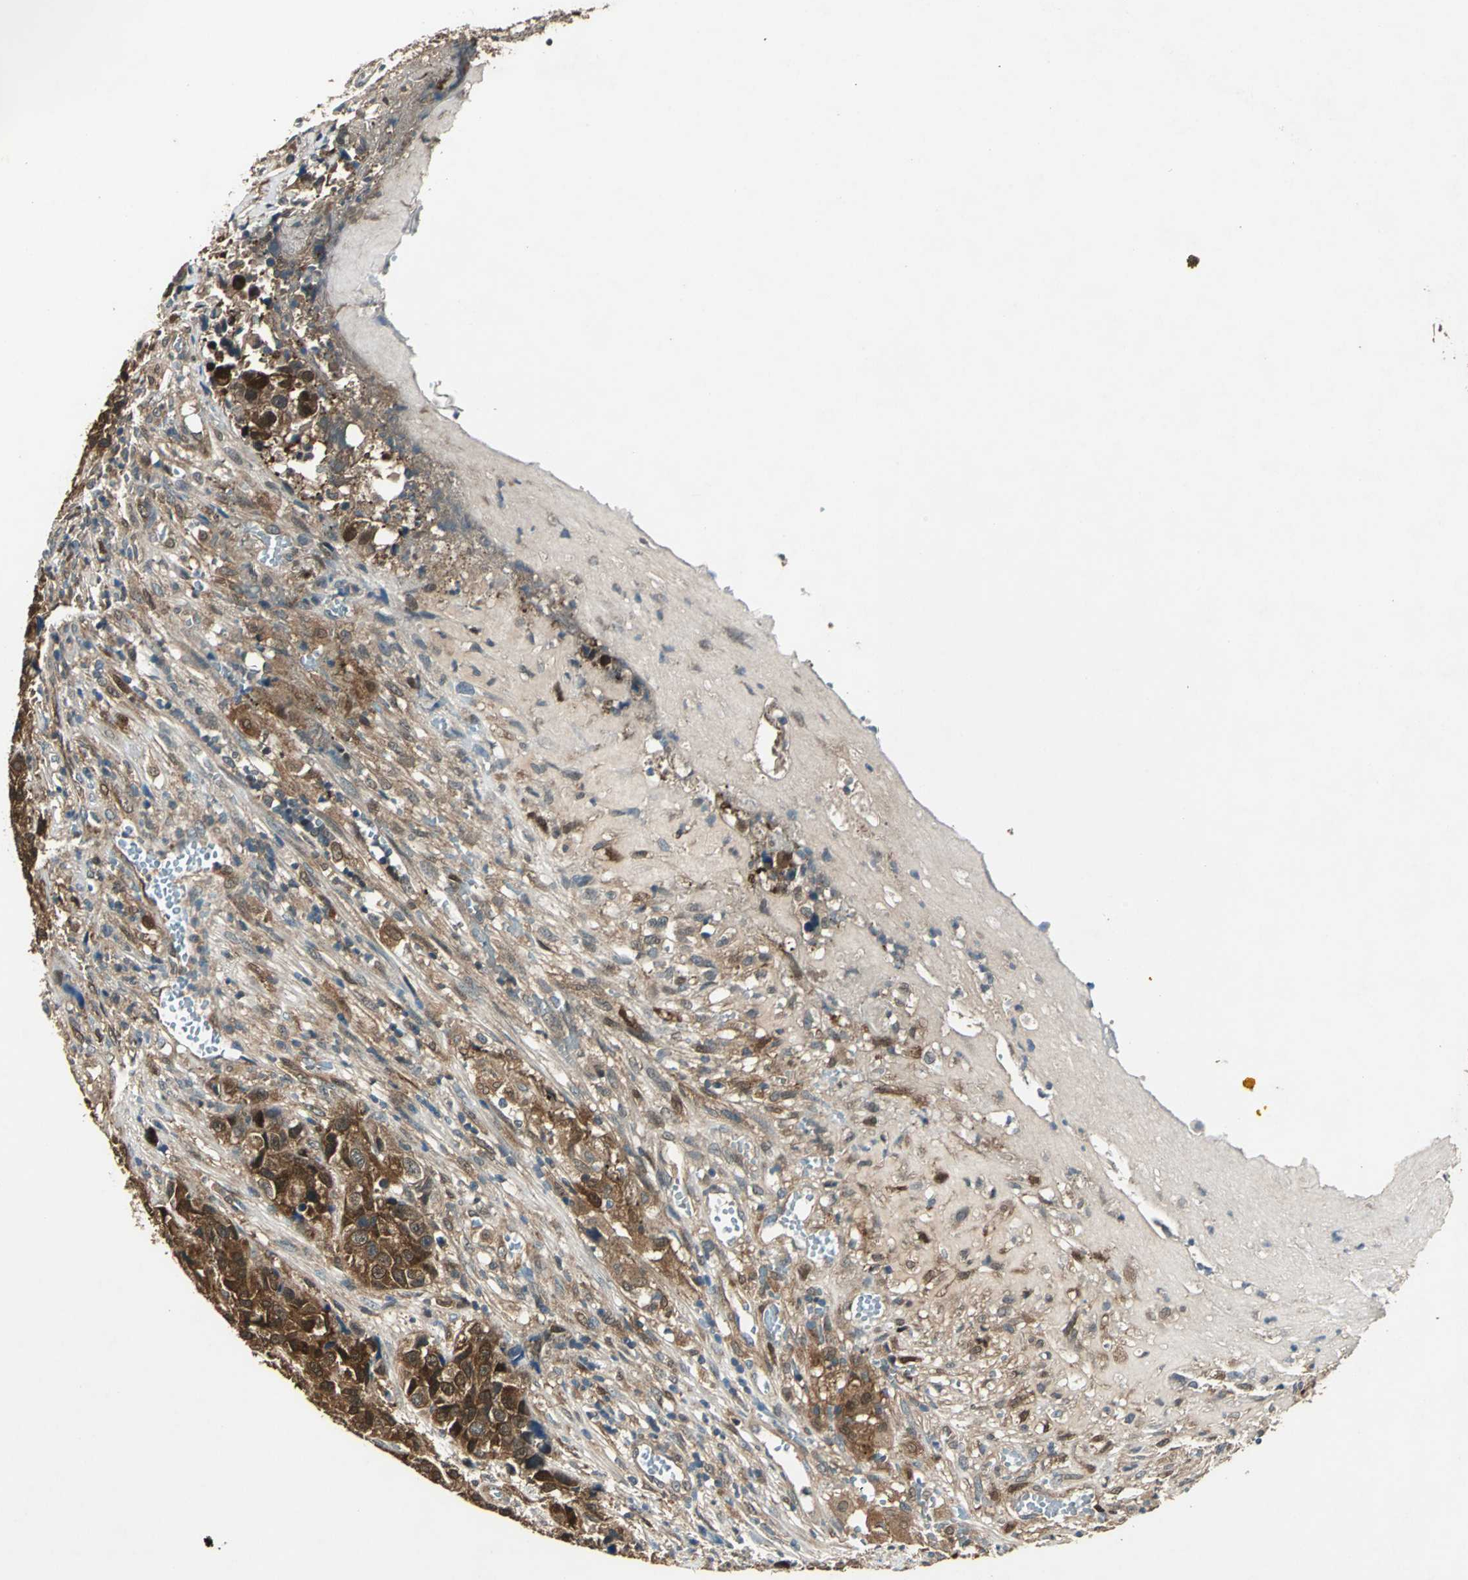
{"staining": {"intensity": "strong", "quantity": ">75%", "location": "cytoplasmic/membranous,nuclear"}, "tissue": "urothelial cancer", "cell_type": "Tumor cells", "image_type": "cancer", "snomed": [{"axis": "morphology", "description": "Urothelial carcinoma, High grade"}, {"axis": "topography", "description": "Urinary bladder"}], "caption": "Immunohistochemical staining of high-grade urothelial carcinoma exhibits strong cytoplasmic/membranous and nuclear protein positivity in about >75% of tumor cells. The protein of interest is stained brown, and the nuclei are stained in blue (DAB (3,3'-diaminobenzidine) IHC with brightfield microscopy, high magnification).", "gene": "RRM2B", "patient": {"sex": "female", "age": 81}}